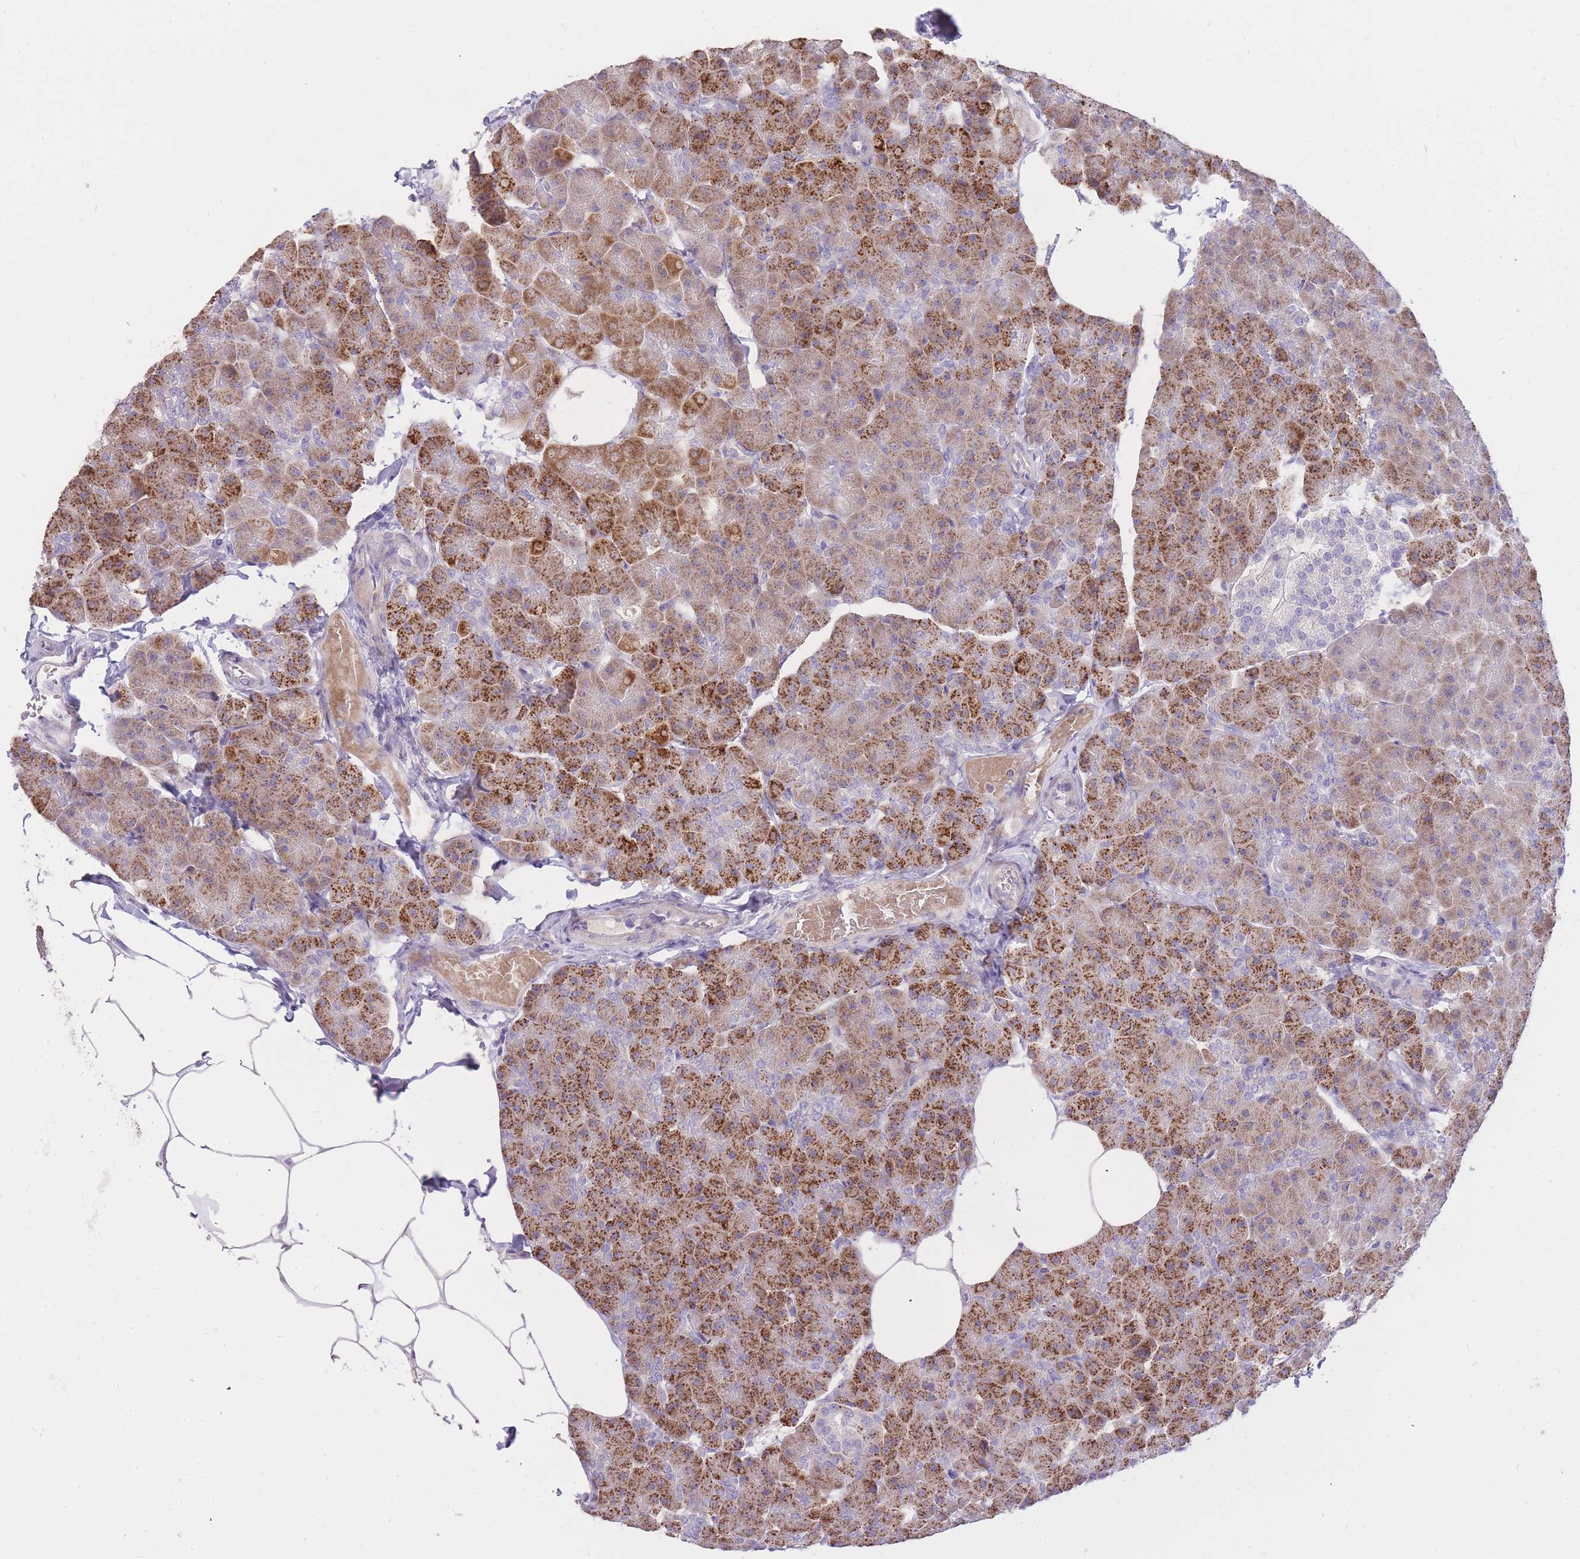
{"staining": {"intensity": "moderate", "quantity": ">75%", "location": "cytoplasmic/membranous"}, "tissue": "pancreas", "cell_type": "Exocrine glandular cells", "image_type": "normal", "snomed": [{"axis": "morphology", "description": "Normal tissue, NOS"}, {"axis": "topography", "description": "Pancreas"}], "caption": "This is a photomicrograph of immunohistochemistry (IHC) staining of normal pancreas, which shows moderate expression in the cytoplasmic/membranous of exocrine glandular cells.", "gene": "FRG2B", "patient": {"sex": "male", "age": 35}}